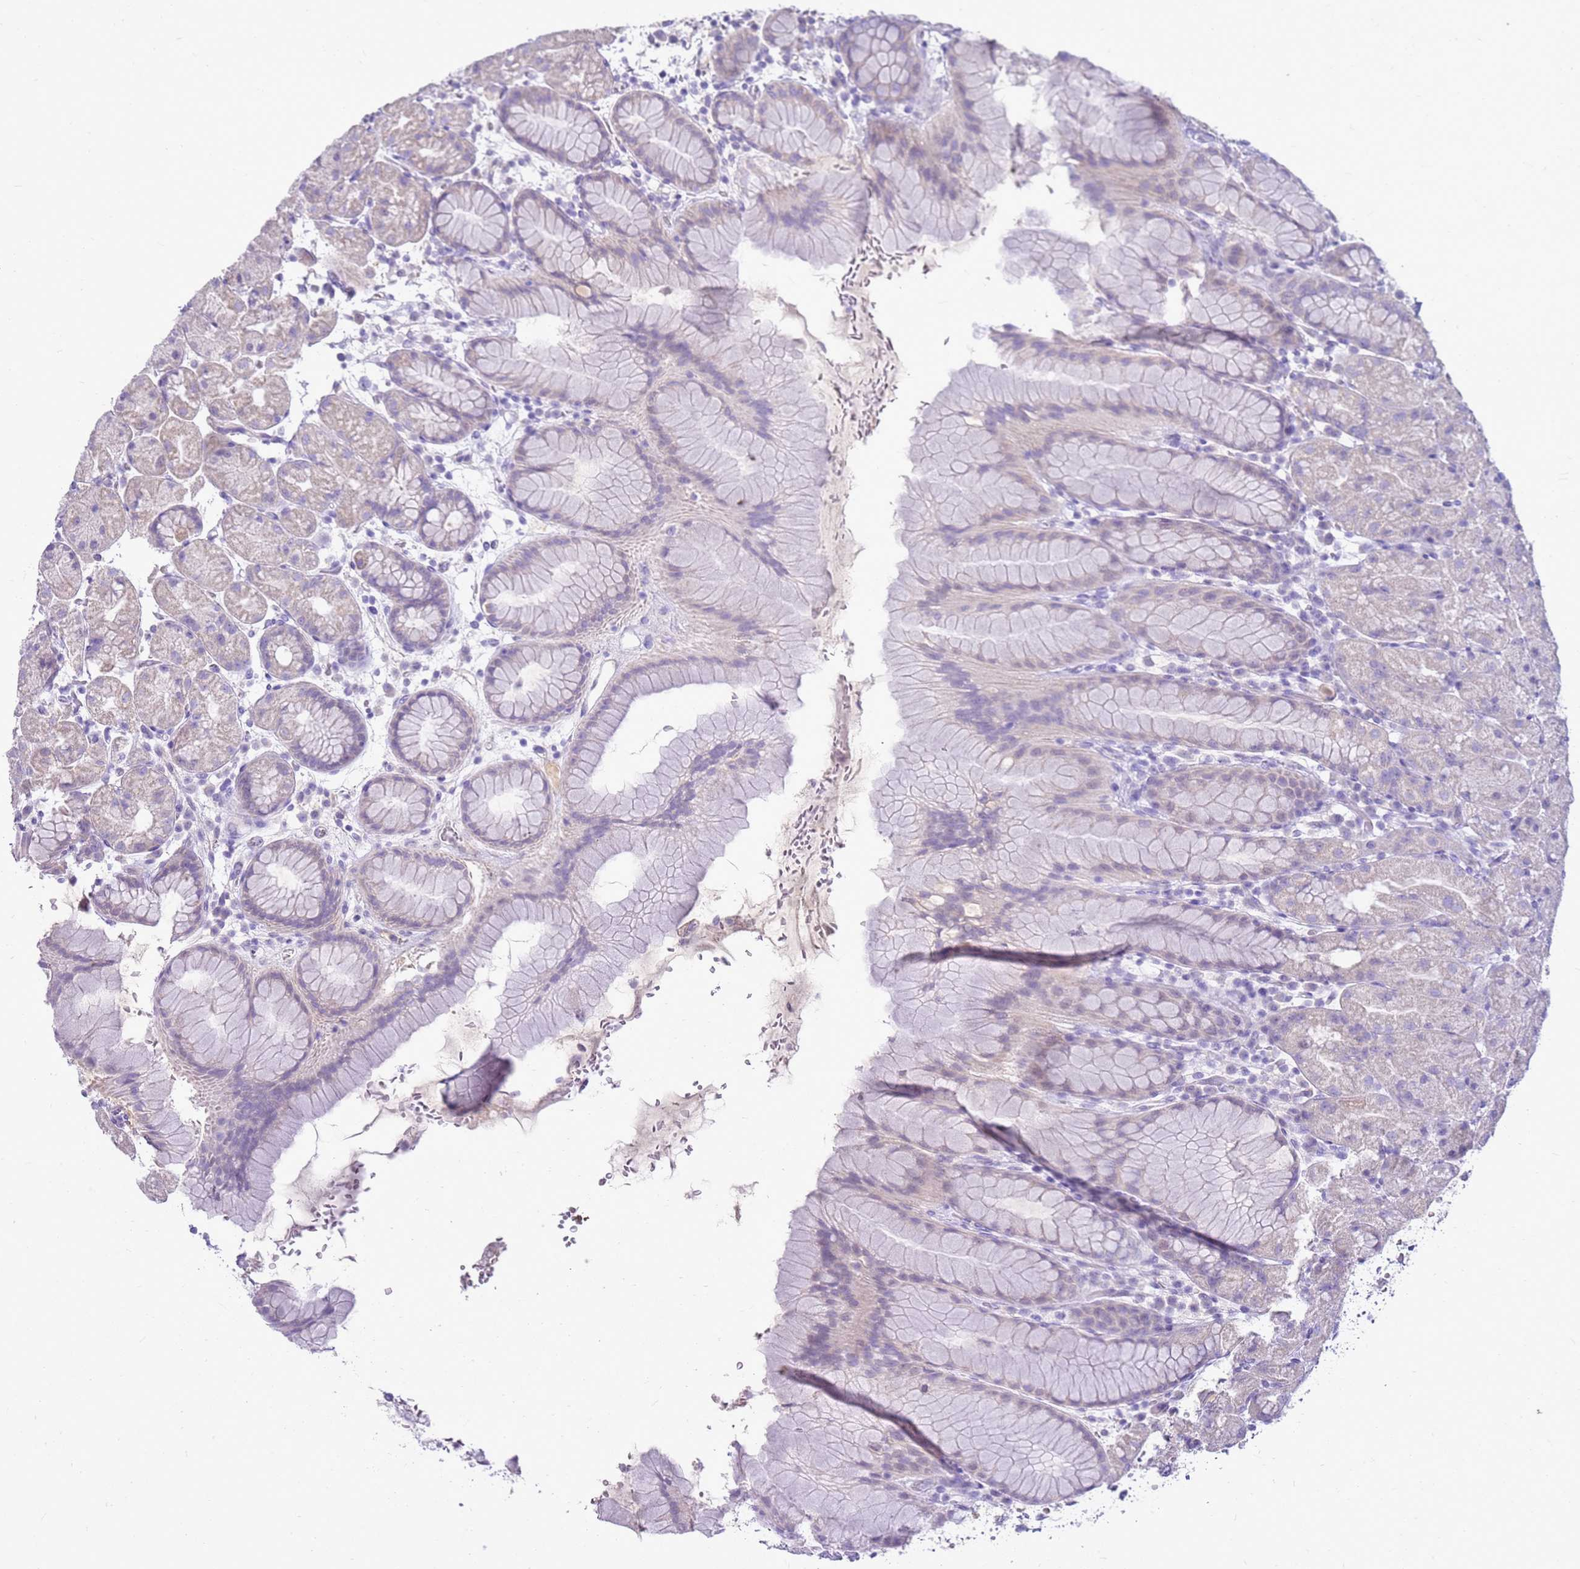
{"staining": {"intensity": "negative", "quantity": "none", "location": "none"}, "tissue": "stomach", "cell_type": "Glandular cells", "image_type": "normal", "snomed": [{"axis": "morphology", "description": "Normal tissue, NOS"}, {"axis": "topography", "description": "Stomach, upper"}, {"axis": "topography", "description": "Stomach, lower"}], "caption": "Image shows no significant protein expression in glandular cells of normal stomach.", "gene": "FABP2", "patient": {"sex": "male", "age": 67}}